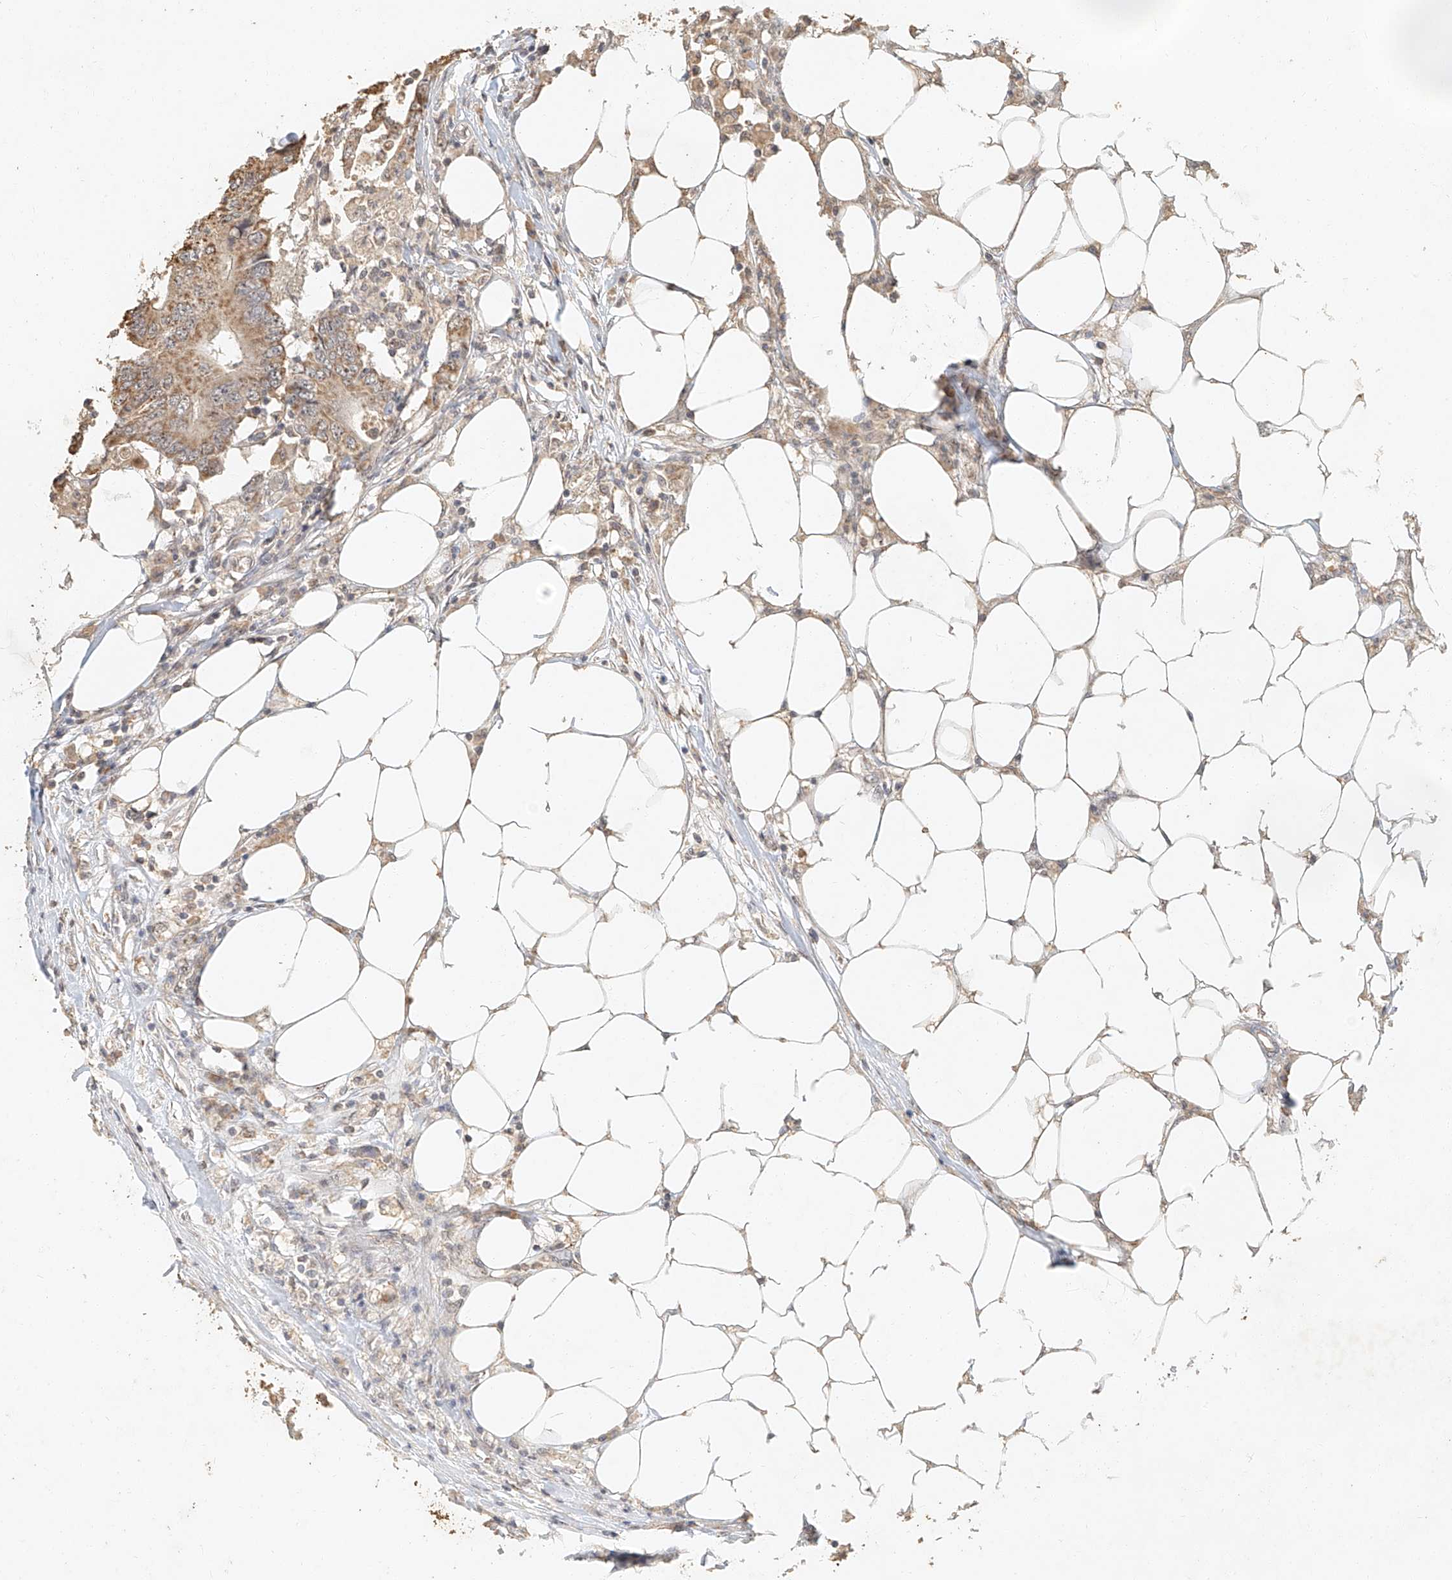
{"staining": {"intensity": "moderate", "quantity": ">75%", "location": "cytoplasmic/membranous"}, "tissue": "colorectal cancer", "cell_type": "Tumor cells", "image_type": "cancer", "snomed": [{"axis": "morphology", "description": "Adenocarcinoma, NOS"}, {"axis": "topography", "description": "Colon"}], "caption": "A micrograph of adenocarcinoma (colorectal) stained for a protein shows moderate cytoplasmic/membranous brown staining in tumor cells.", "gene": "CXorf58", "patient": {"sex": "male", "age": 71}}